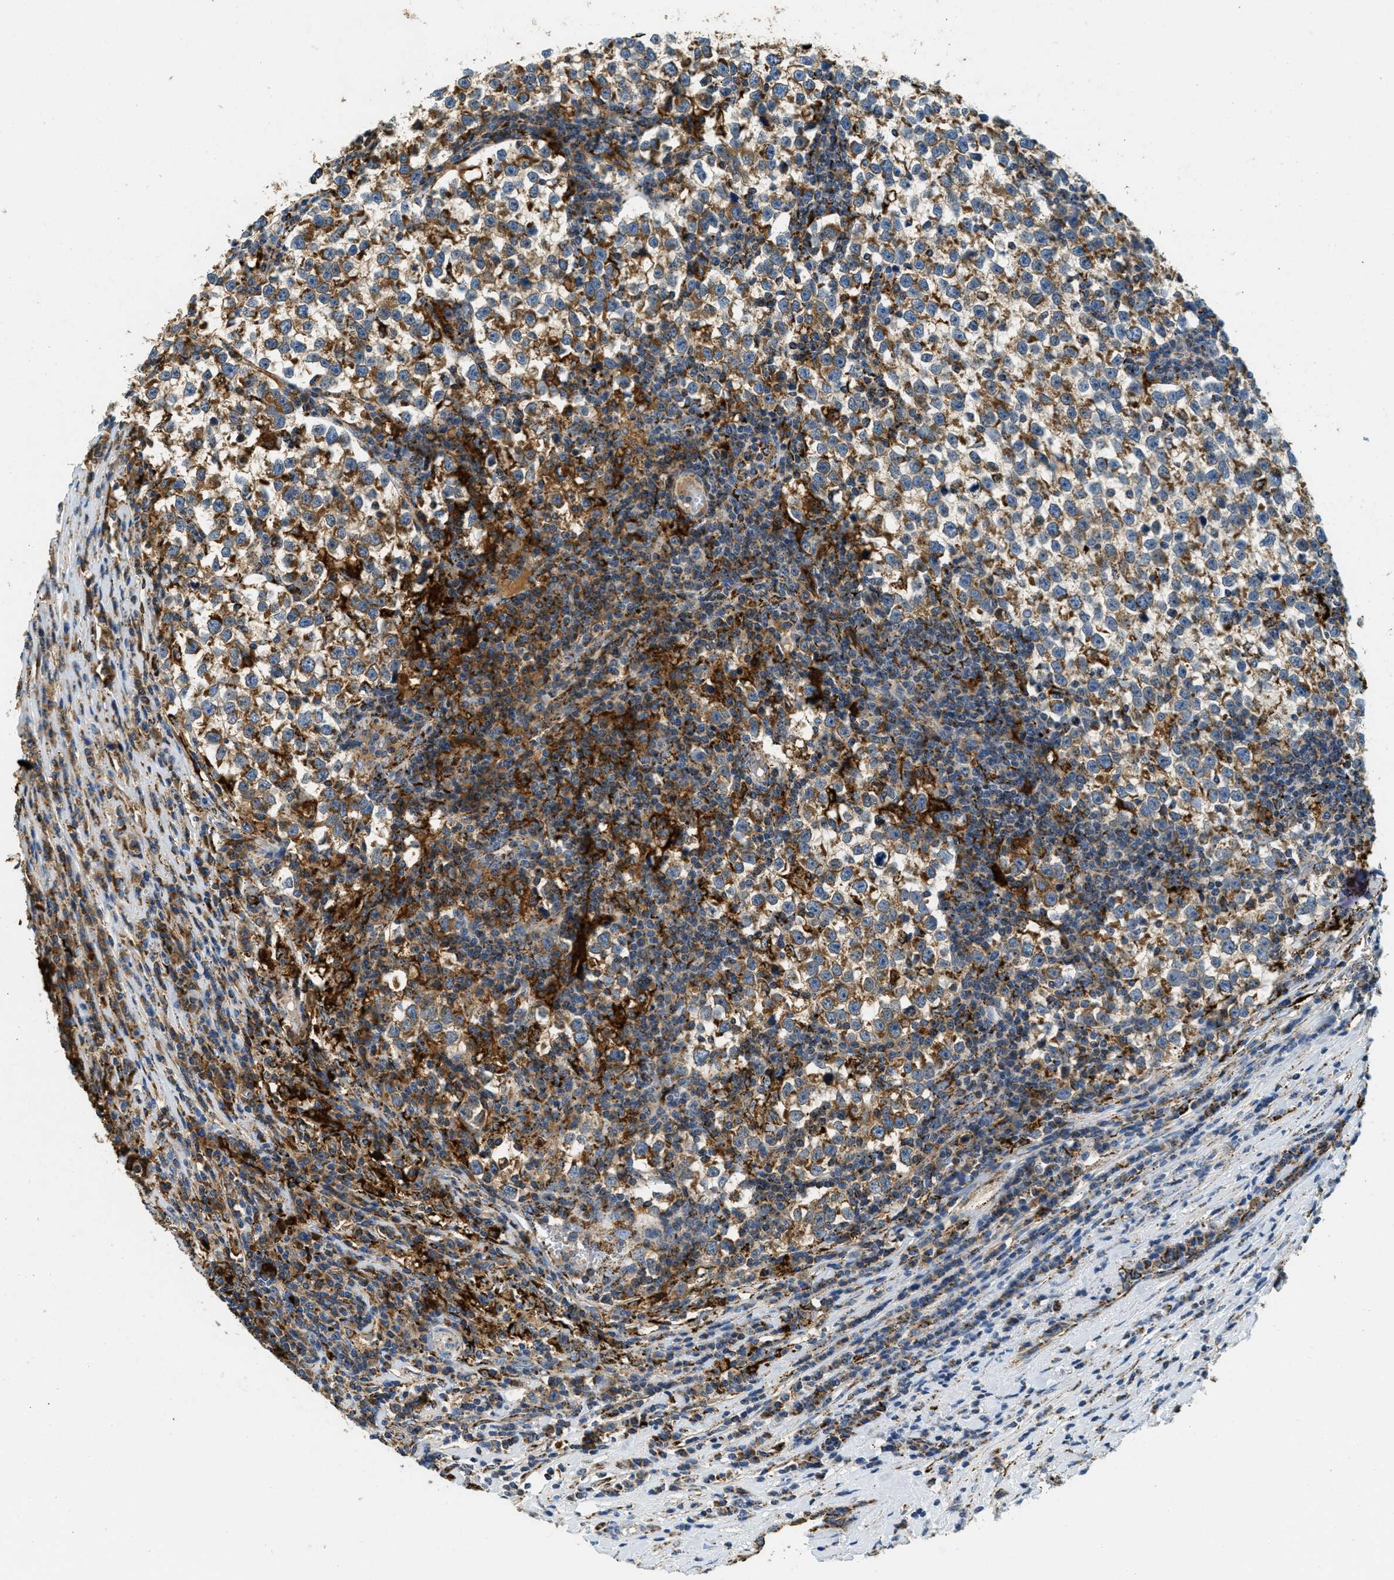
{"staining": {"intensity": "moderate", "quantity": ">75%", "location": "cytoplasmic/membranous"}, "tissue": "testis cancer", "cell_type": "Tumor cells", "image_type": "cancer", "snomed": [{"axis": "morphology", "description": "Normal tissue, NOS"}, {"axis": "morphology", "description": "Seminoma, NOS"}, {"axis": "topography", "description": "Testis"}], "caption": "Approximately >75% of tumor cells in testis cancer (seminoma) show moderate cytoplasmic/membranous protein expression as visualized by brown immunohistochemical staining.", "gene": "HLCS", "patient": {"sex": "male", "age": 43}}